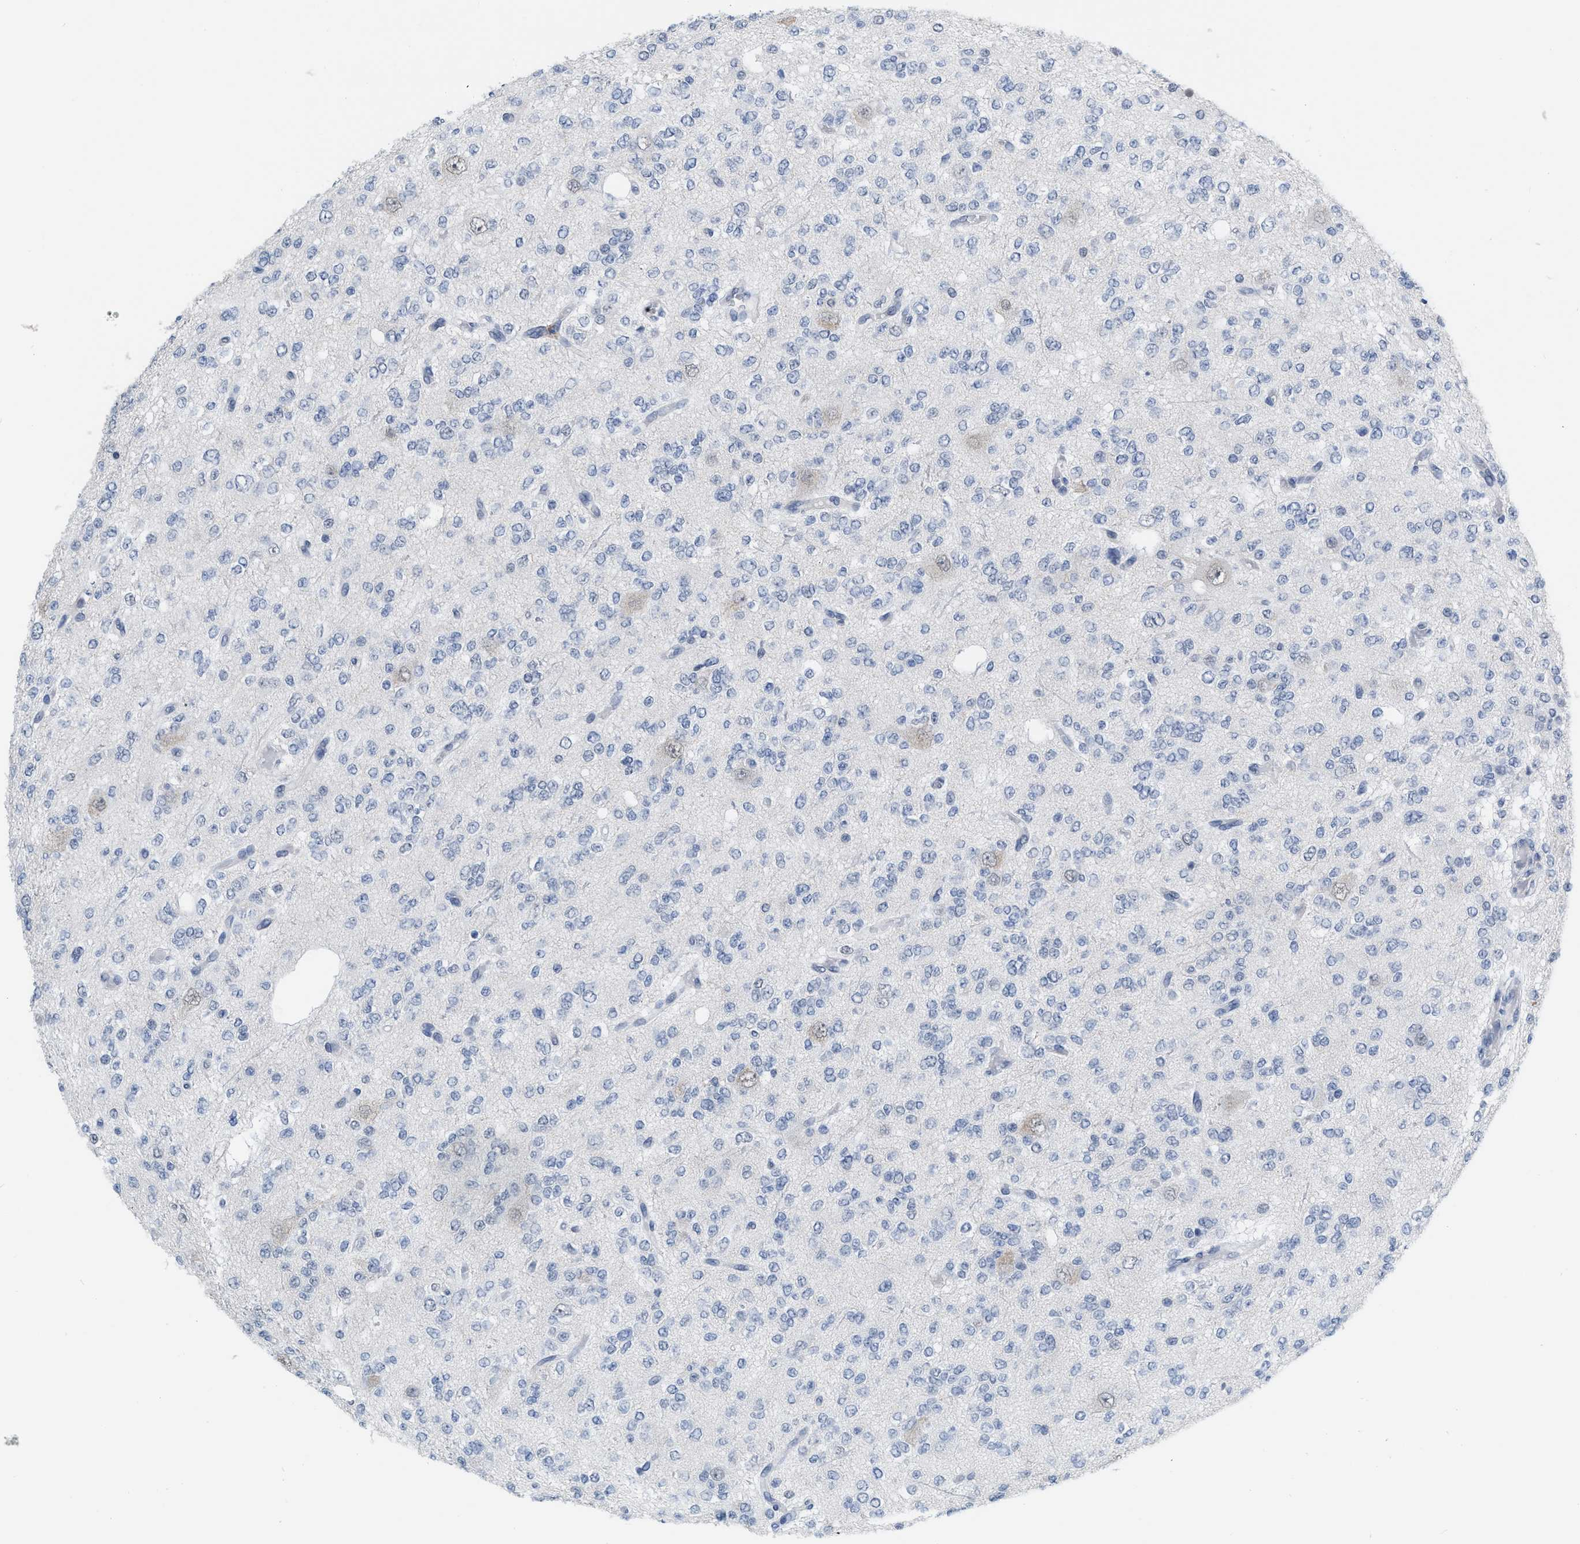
{"staining": {"intensity": "negative", "quantity": "none", "location": "none"}, "tissue": "glioma", "cell_type": "Tumor cells", "image_type": "cancer", "snomed": [{"axis": "morphology", "description": "Glioma, malignant, Low grade"}, {"axis": "topography", "description": "Brain"}], "caption": "Immunohistochemical staining of malignant glioma (low-grade) displays no significant positivity in tumor cells.", "gene": "BAIAP2L1", "patient": {"sex": "male", "age": 38}}